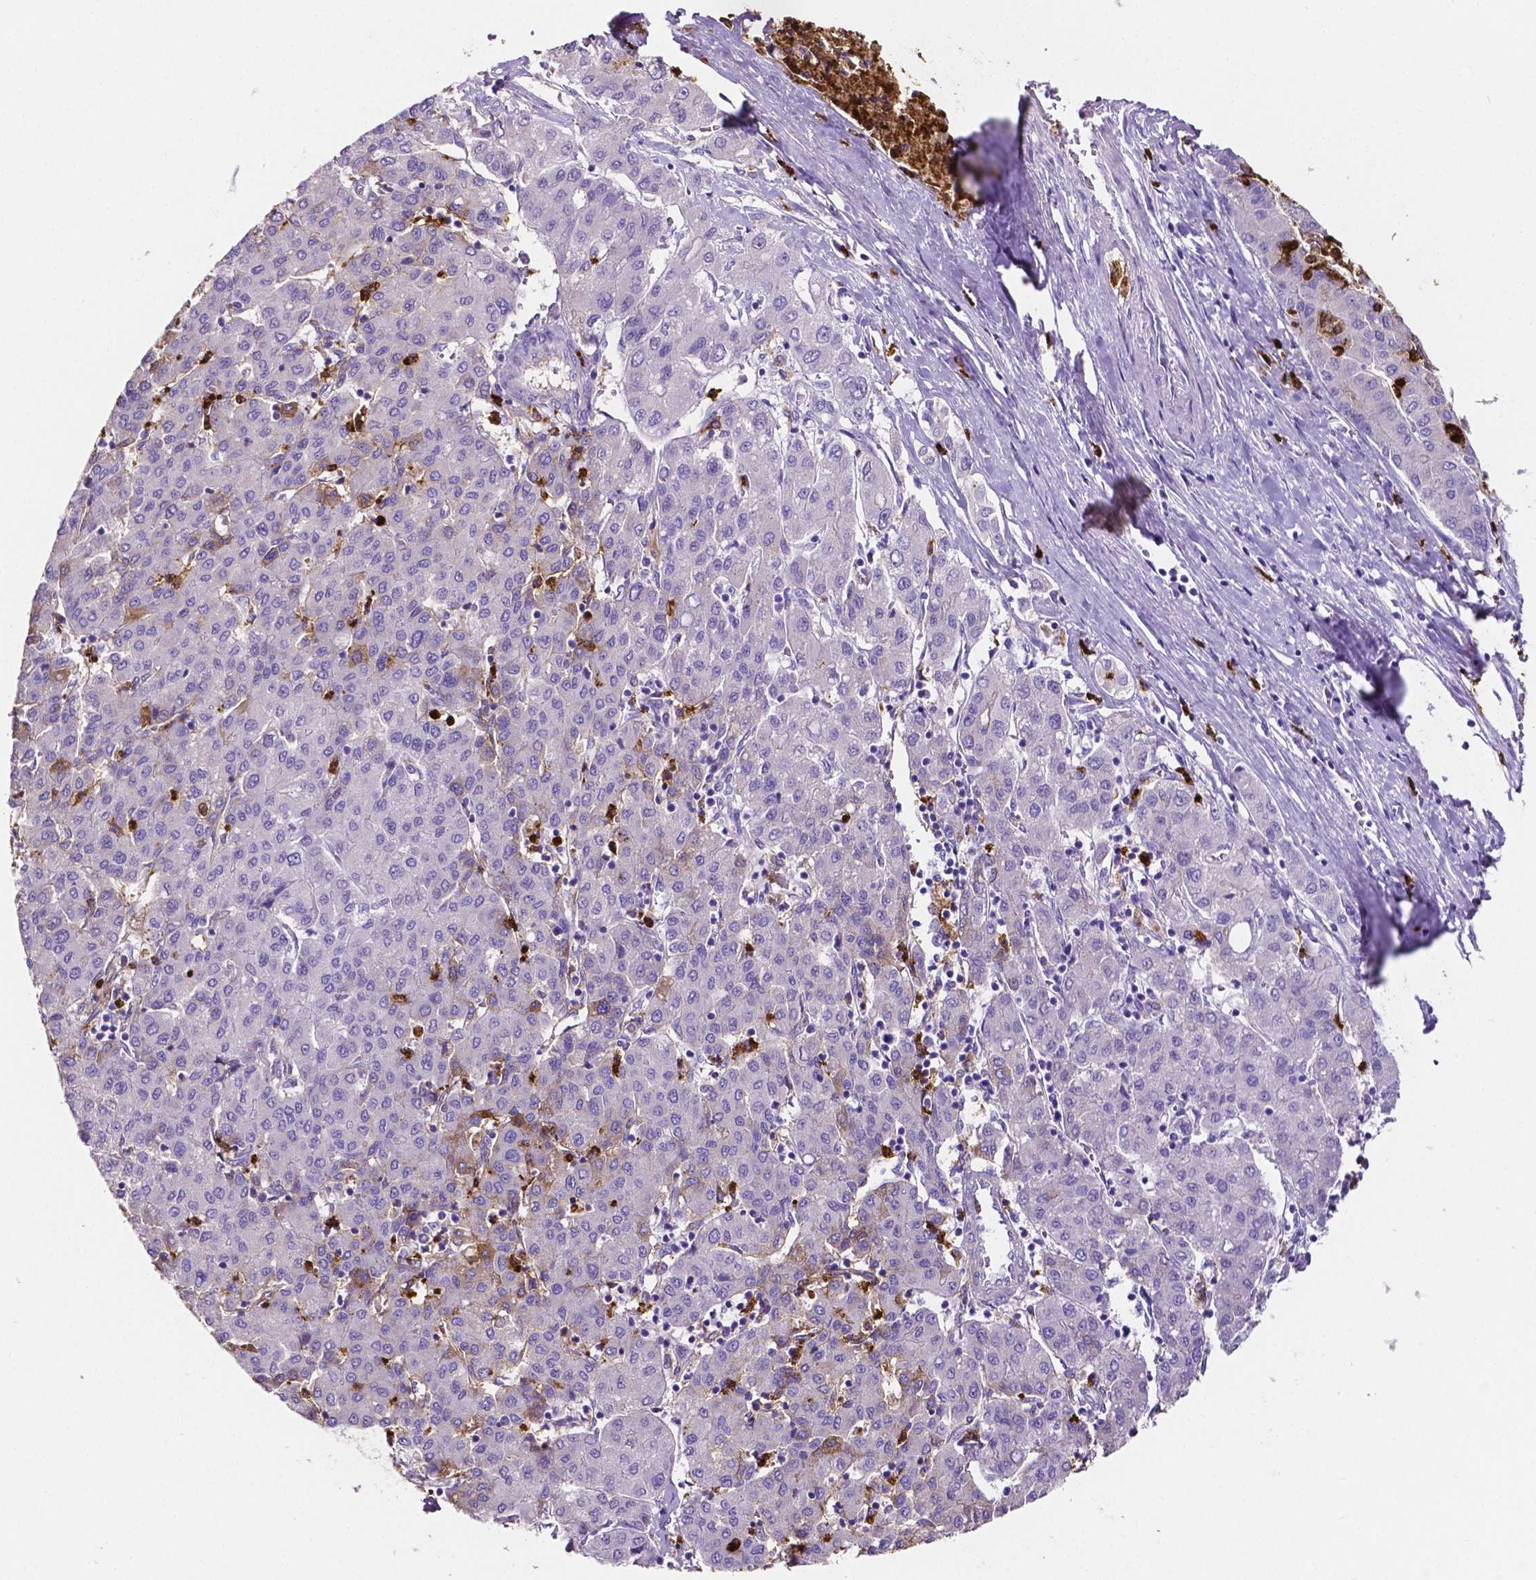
{"staining": {"intensity": "negative", "quantity": "none", "location": "none"}, "tissue": "liver cancer", "cell_type": "Tumor cells", "image_type": "cancer", "snomed": [{"axis": "morphology", "description": "Carcinoma, Hepatocellular, NOS"}, {"axis": "topography", "description": "Liver"}], "caption": "Tumor cells are negative for brown protein staining in liver hepatocellular carcinoma. (Brightfield microscopy of DAB (3,3'-diaminobenzidine) immunohistochemistry at high magnification).", "gene": "MMP9", "patient": {"sex": "male", "age": 65}}